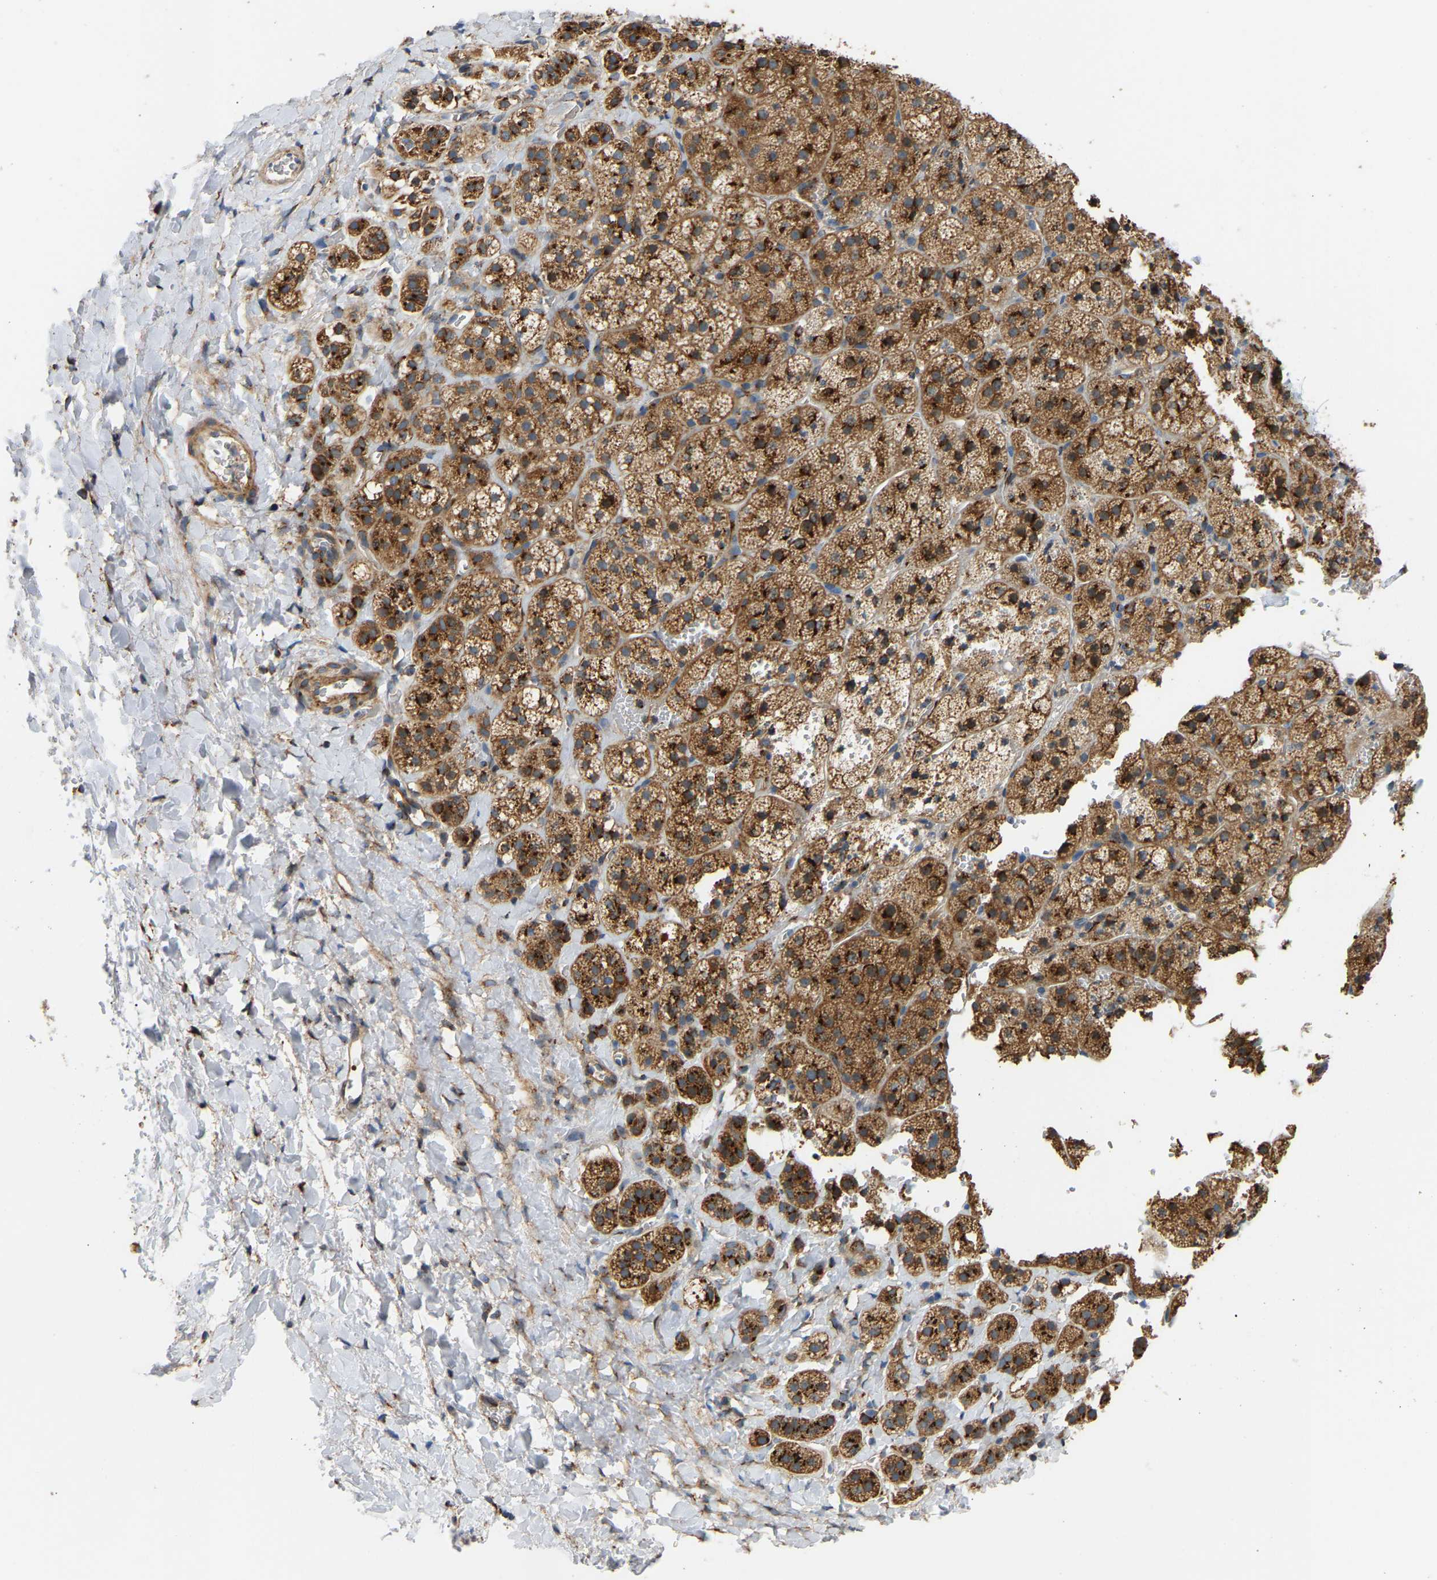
{"staining": {"intensity": "strong", "quantity": ">75%", "location": "cytoplasmic/membranous"}, "tissue": "adrenal gland", "cell_type": "Glandular cells", "image_type": "normal", "snomed": [{"axis": "morphology", "description": "Normal tissue, NOS"}, {"axis": "topography", "description": "Adrenal gland"}], "caption": "The micrograph reveals staining of unremarkable adrenal gland, revealing strong cytoplasmic/membranous protein expression (brown color) within glandular cells.", "gene": "YIPF2", "patient": {"sex": "female", "age": 44}}